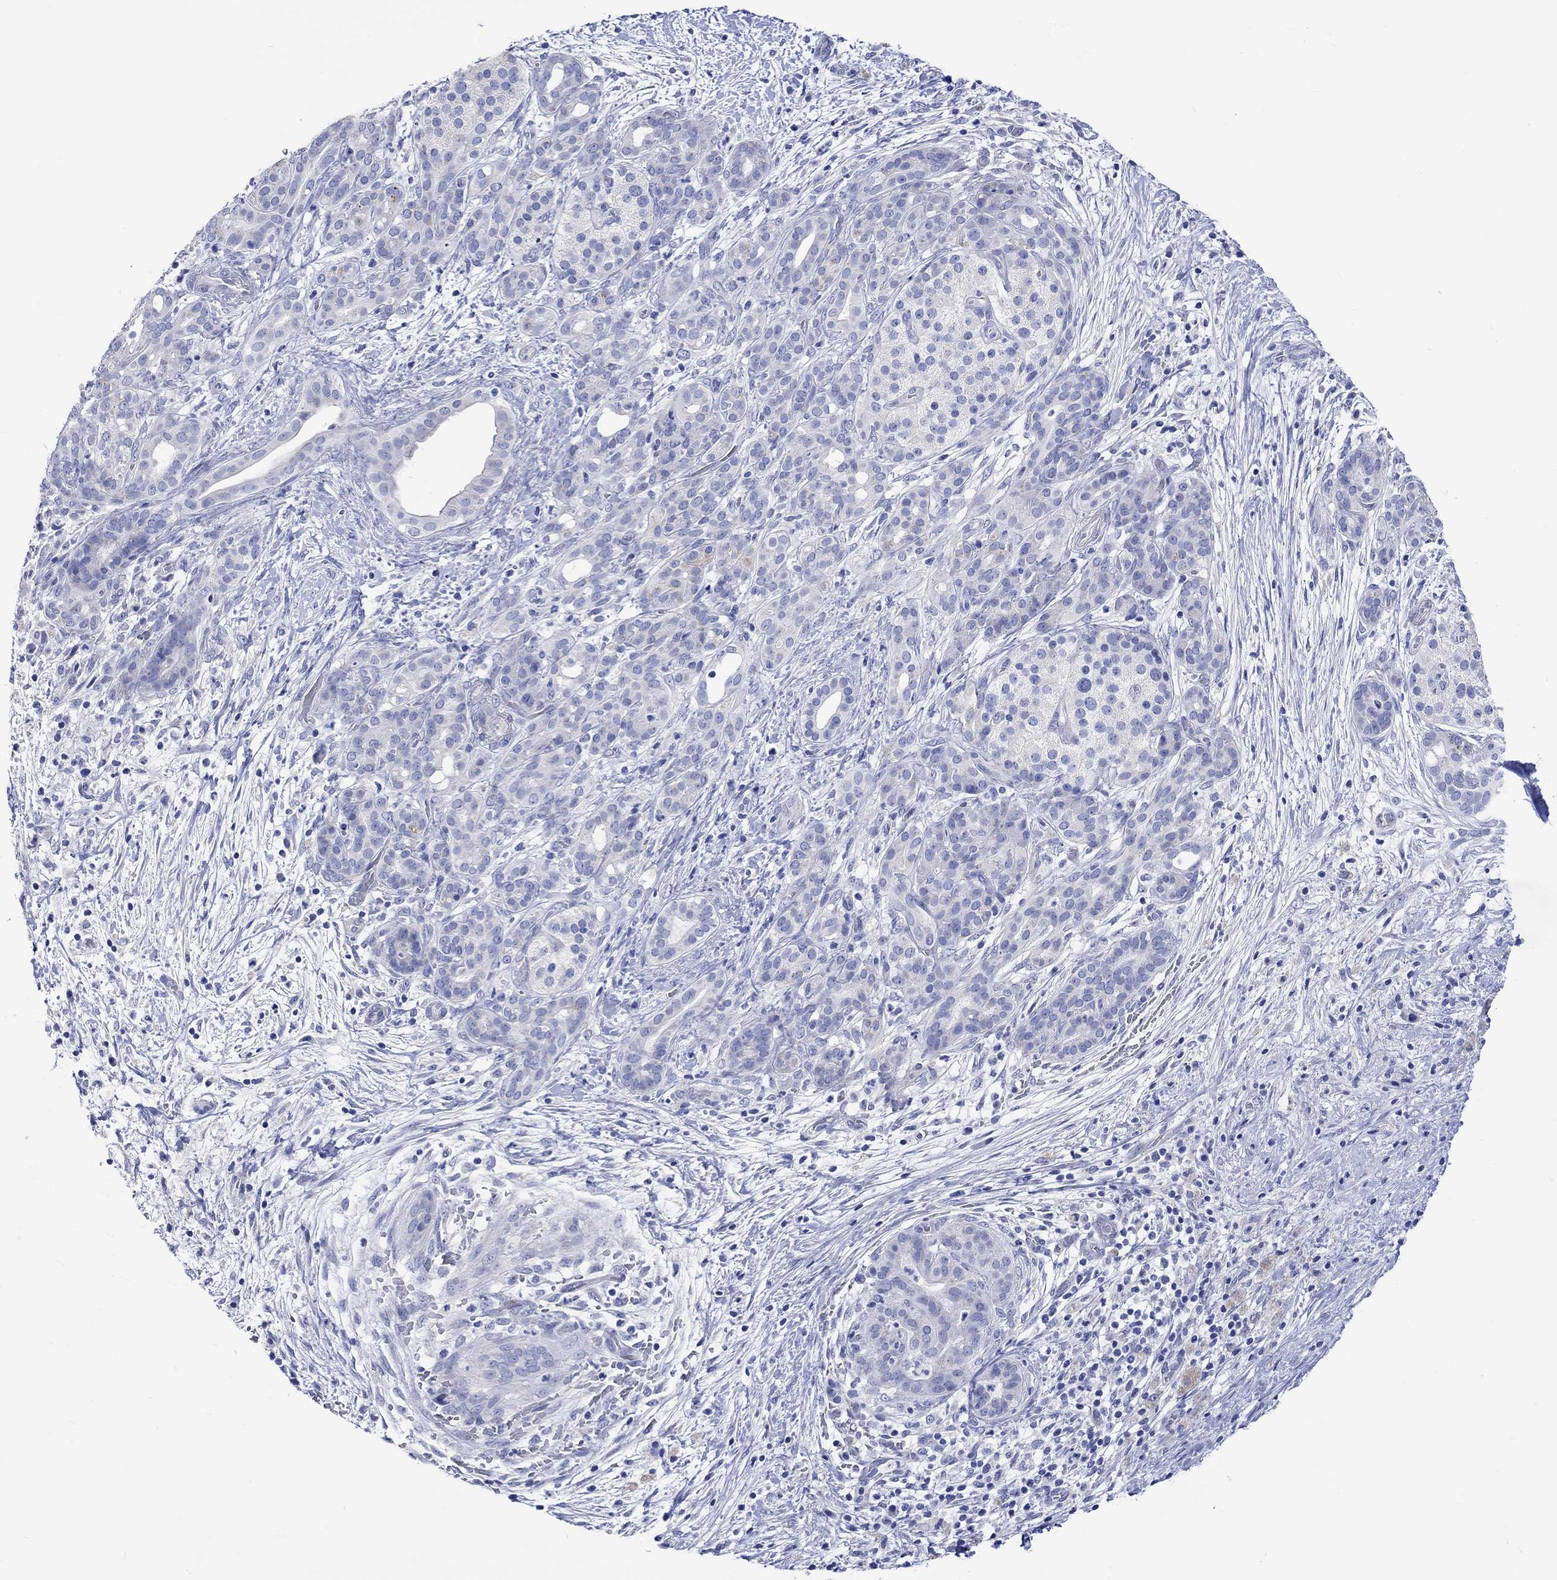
{"staining": {"intensity": "negative", "quantity": "none", "location": "none"}, "tissue": "pancreatic cancer", "cell_type": "Tumor cells", "image_type": "cancer", "snomed": [{"axis": "morphology", "description": "Adenocarcinoma, NOS"}, {"axis": "topography", "description": "Pancreas"}], "caption": "IHC image of neoplastic tissue: adenocarcinoma (pancreatic) stained with DAB displays no significant protein positivity in tumor cells.", "gene": "HARBI1", "patient": {"sex": "male", "age": 44}}